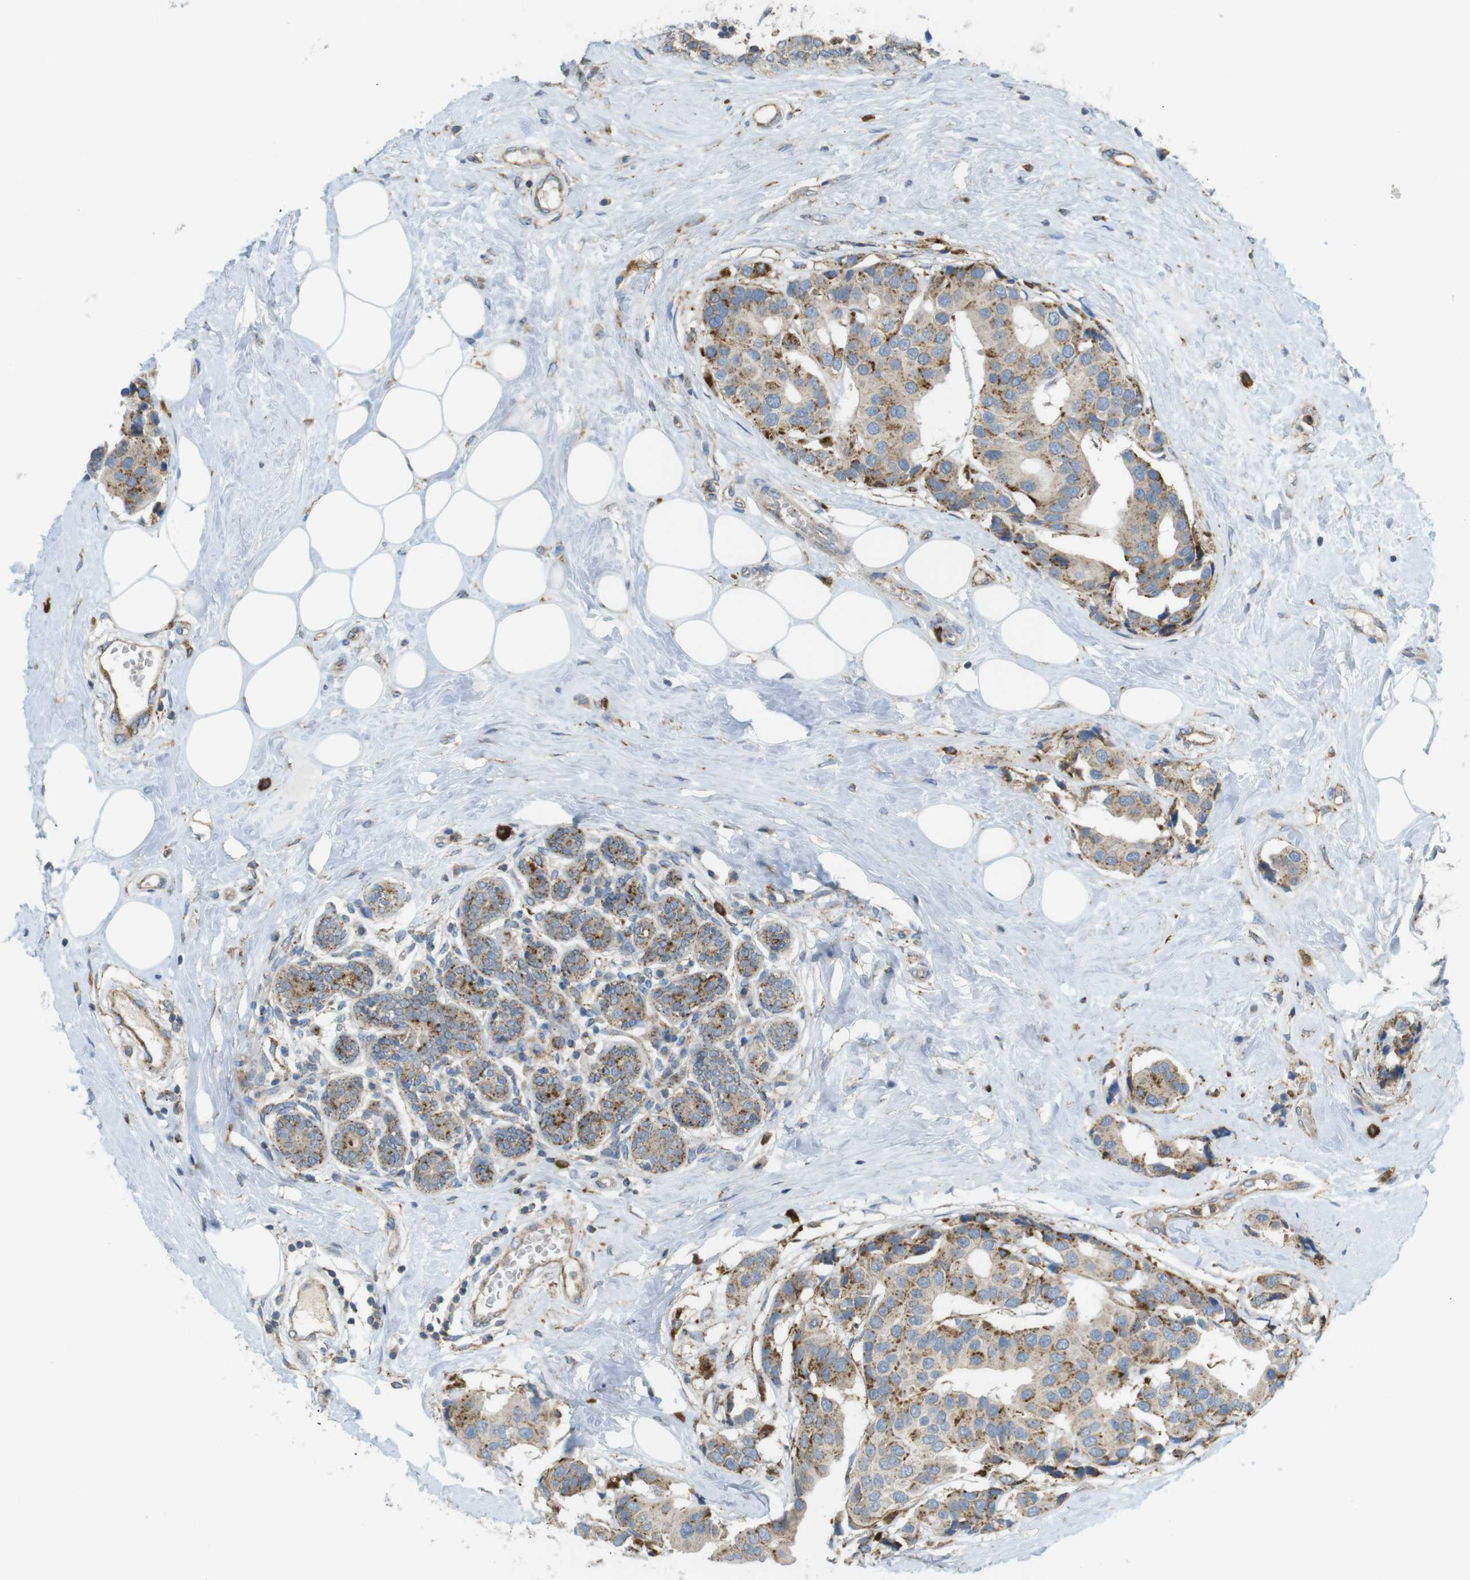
{"staining": {"intensity": "moderate", "quantity": ">75%", "location": "cytoplasmic/membranous"}, "tissue": "breast cancer", "cell_type": "Tumor cells", "image_type": "cancer", "snomed": [{"axis": "morphology", "description": "Normal tissue, NOS"}, {"axis": "morphology", "description": "Duct carcinoma"}, {"axis": "topography", "description": "Breast"}], "caption": "This photomicrograph shows infiltrating ductal carcinoma (breast) stained with immunohistochemistry (IHC) to label a protein in brown. The cytoplasmic/membranous of tumor cells show moderate positivity for the protein. Nuclei are counter-stained blue.", "gene": "LAMP1", "patient": {"sex": "female", "age": 39}}